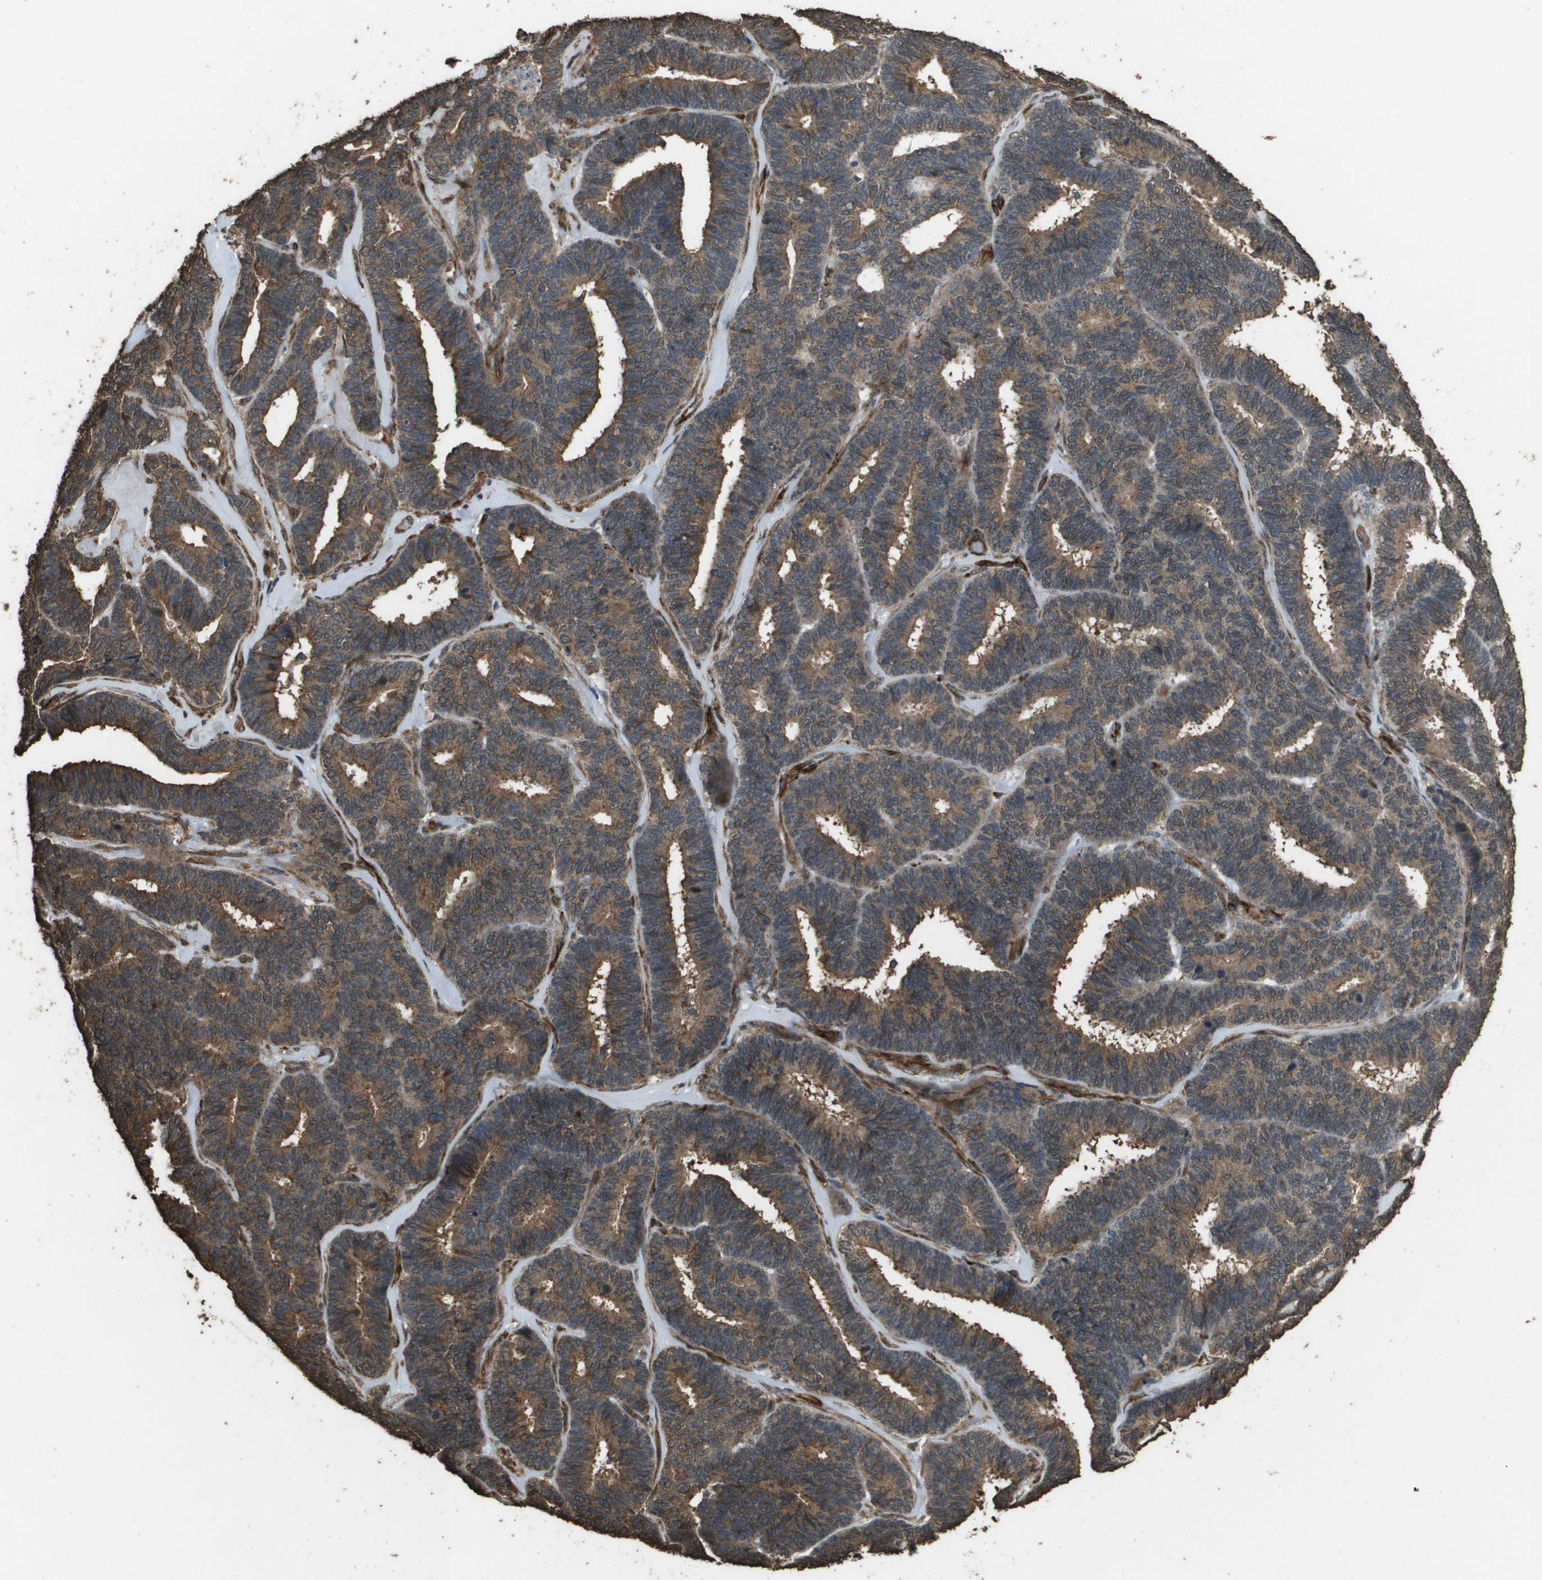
{"staining": {"intensity": "moderate", "quantity": ">75%", "location": "cytoplasmic/membranous,nuclear"}, "tissue": "endometrial cancer", "cell_type": "Tumor cells", "image_type": "cancer", "snomed": [{"axis": "morphology", "description": "Adenocarcinoma, NOS"}, {"axis": "topography", "description": "Endometrium"}], "caption": "Endometrial adenocarcinoma stained with DAB immunohistochemistry (IHC) displays medium levels of moderate cytoplasmic/membranous and nuclear staining in approximately >75% of tumor cells.", "gene": "AAMP", "patient": {"sex": "female", "age": 70}}